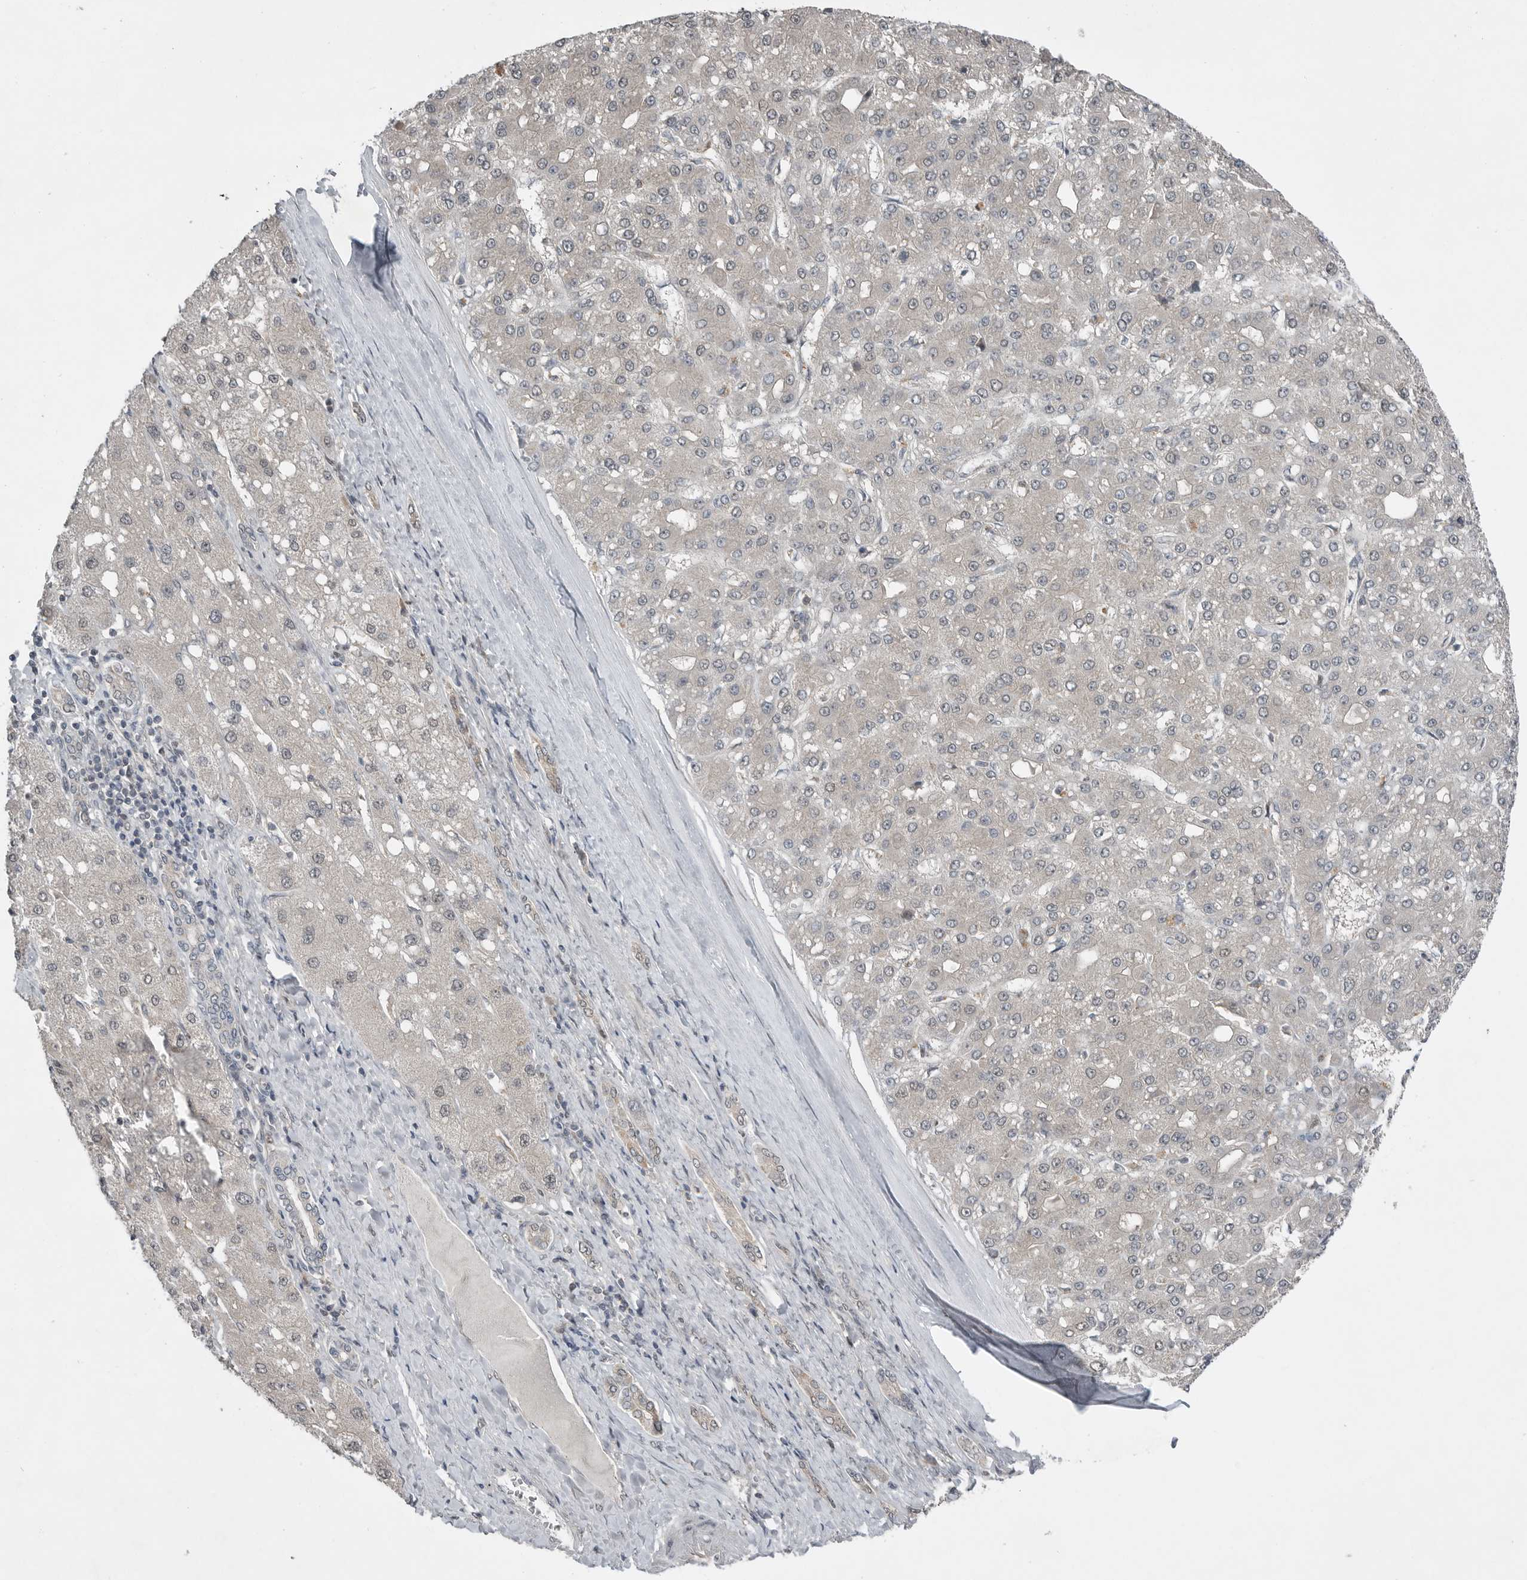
{"staining": {"intensity": "negative", "quantity": "none", "location": "none"}, "tissue": "liver cancer", "cell_type": "Tumor cells", "image_type": "cancer", "snomed": [{"axis": "morphology", "description": "Carcinoma, Hepatocellular, NOS"}, {"axis": "topography", "description": "Liver"}], "caption": "IHC histopathology image of neoplastic tissue: hepatocellular carcinoma (liver) stained with DAB displays no significant protein expression in tumor cells.", "gene": "MFAP3L", "patient": {"sex": "male", "age": 67}}